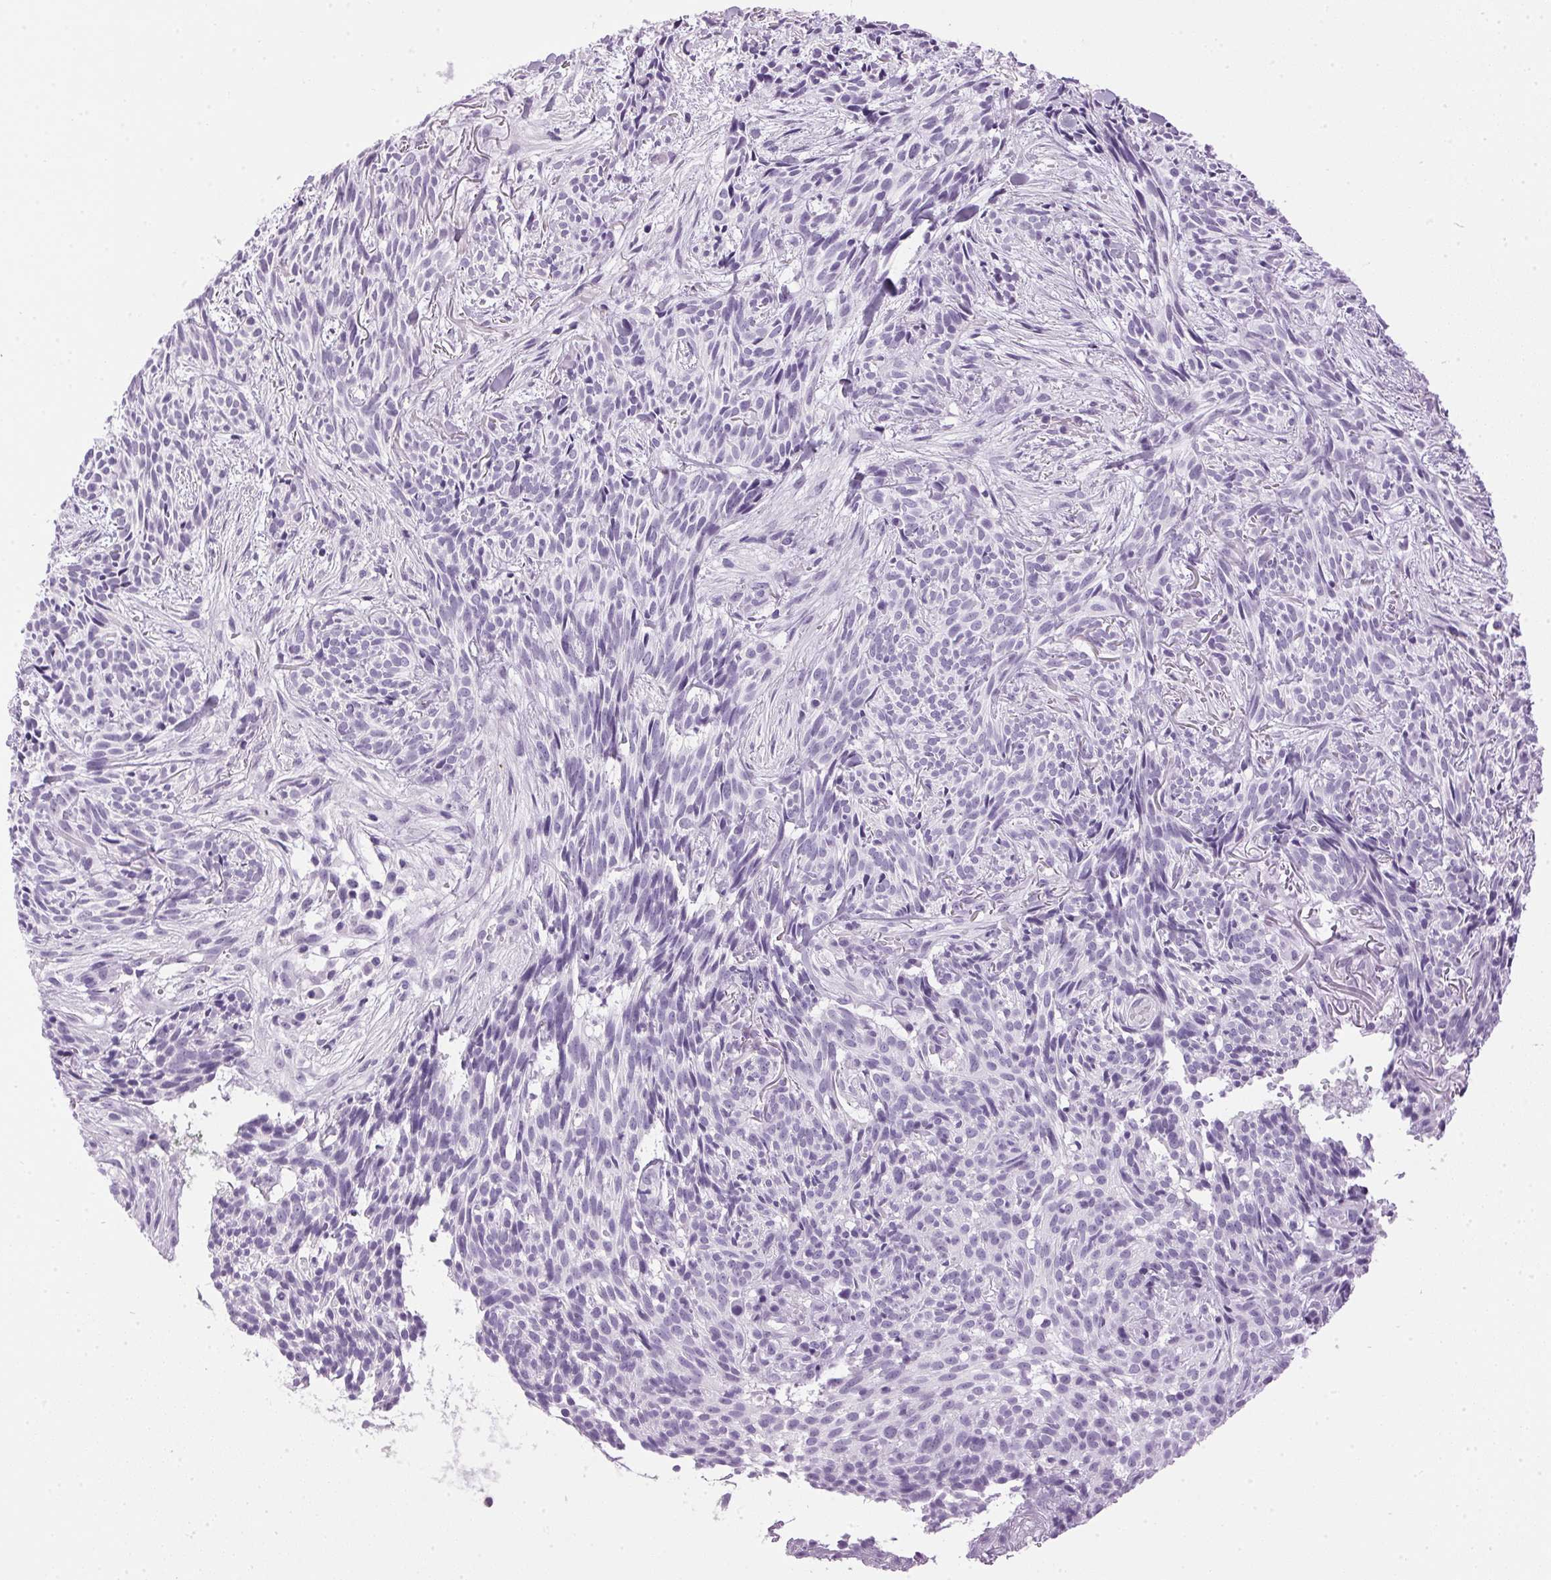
{"staining": {"intensity": "negative", "quantity": "none", "location": "none"}, "tissue": "skin cancer", "cell_type": "Tumor cells", "image_type": "cancer", "snomed": [{"axis": "morphology", "description": "Basal cell carcinoma"}, {"axis": "topography", "description": "Skin"}], "caption": "The photomicrograph shows no significant positivity in tumor cells of skin cancer.", "gene": "SP7", "patient": {"sex": "male", "age": 71}}